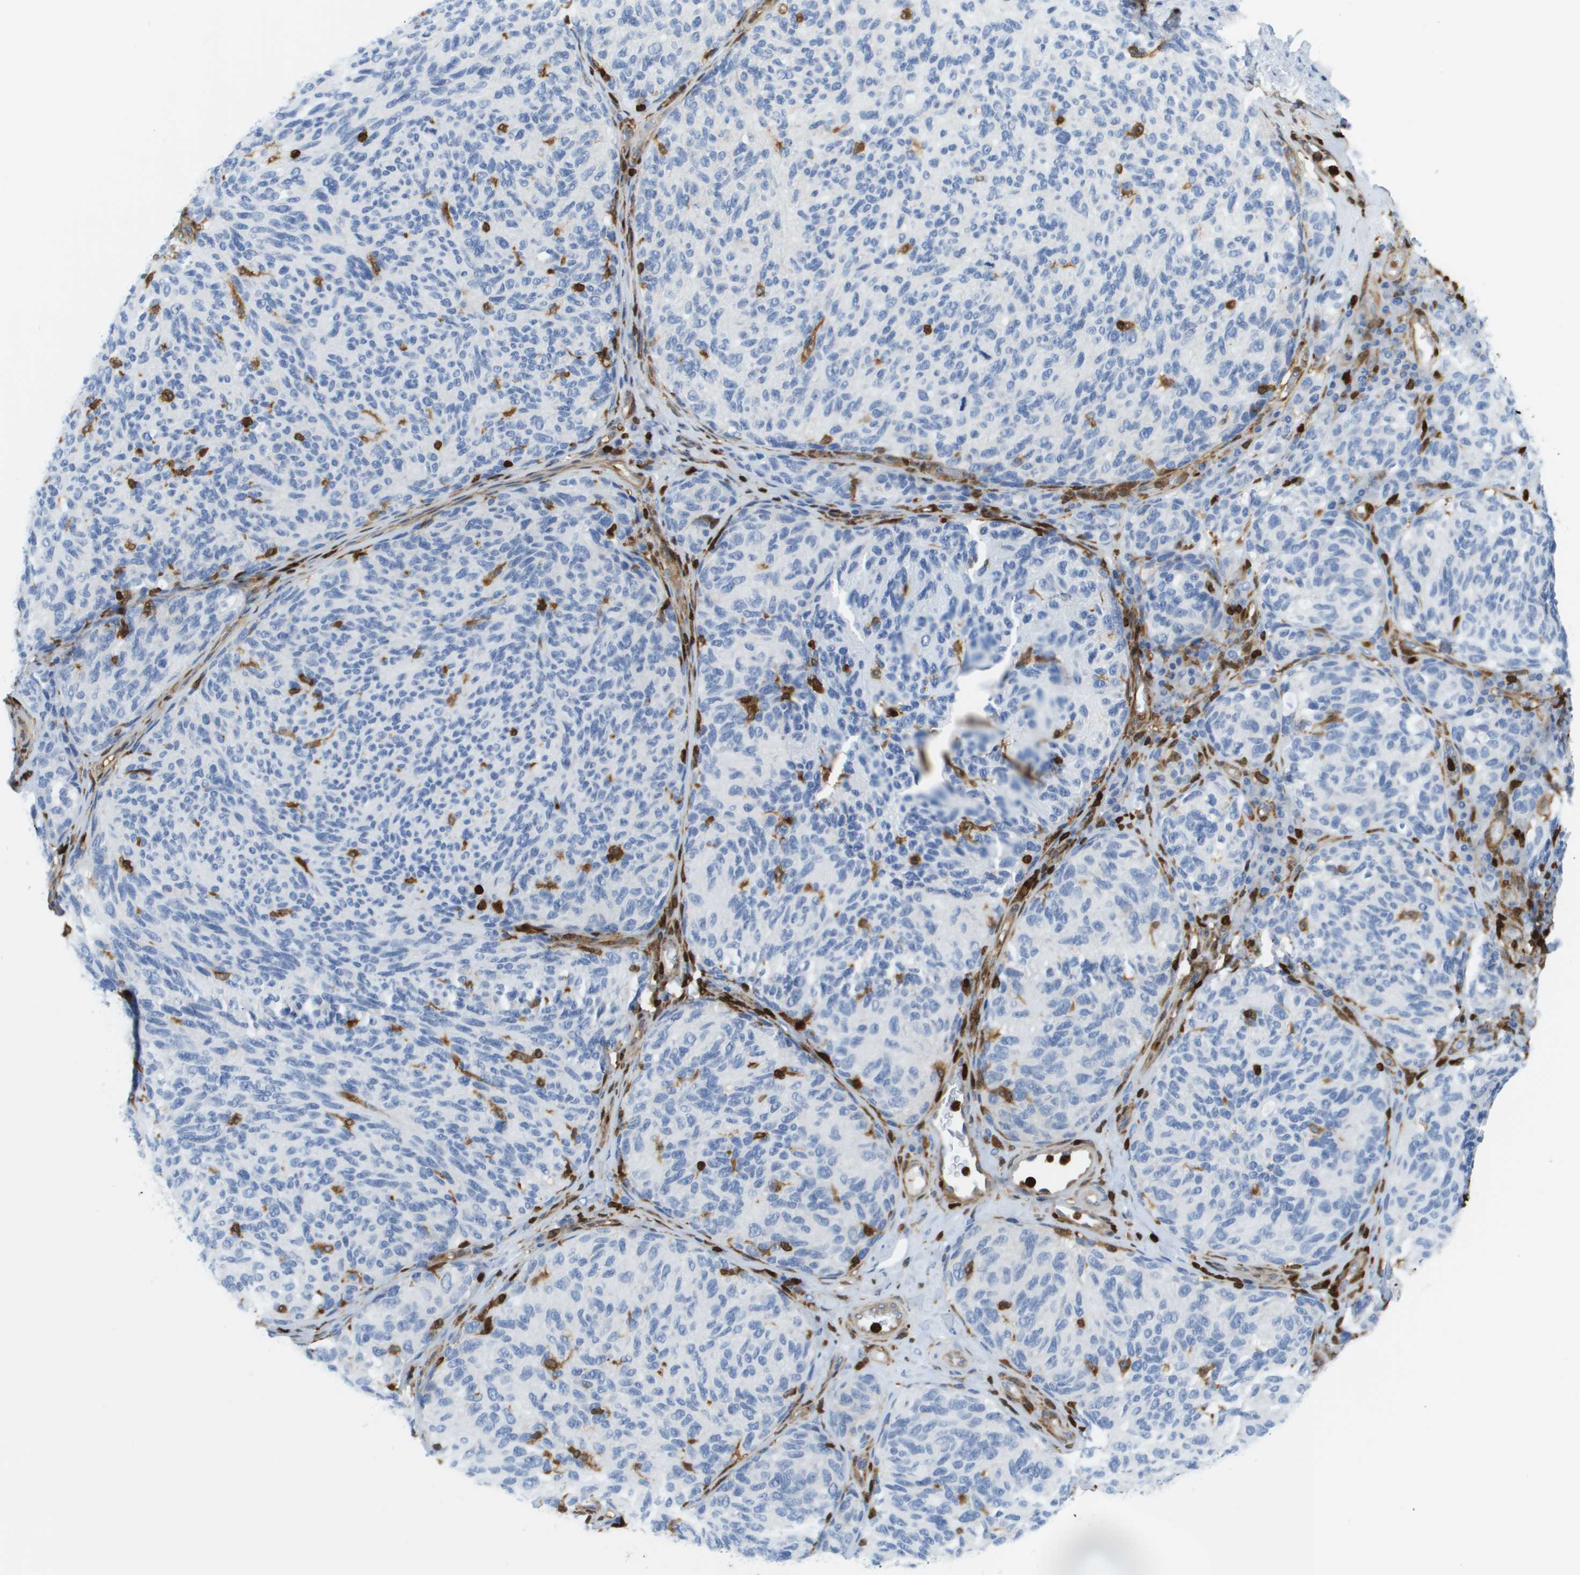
{"staining": {"intensity": "negative", "quantity": "none", "location": "none"}, "tissue": "melanoma", "cell_type": "Tumor cells", "image_type": "cancer", "snomed": [{"axis": "morphology", "description": "Malignant melanoma, NOS"}, {"axis": "topography", "description": "Skin"}], "caption": "Immunohistochemical staining of melanoma displays no significant positivity in tumor cells.", "gene": "DOCK5", "patient": {"sex": "female", "age": 73}}